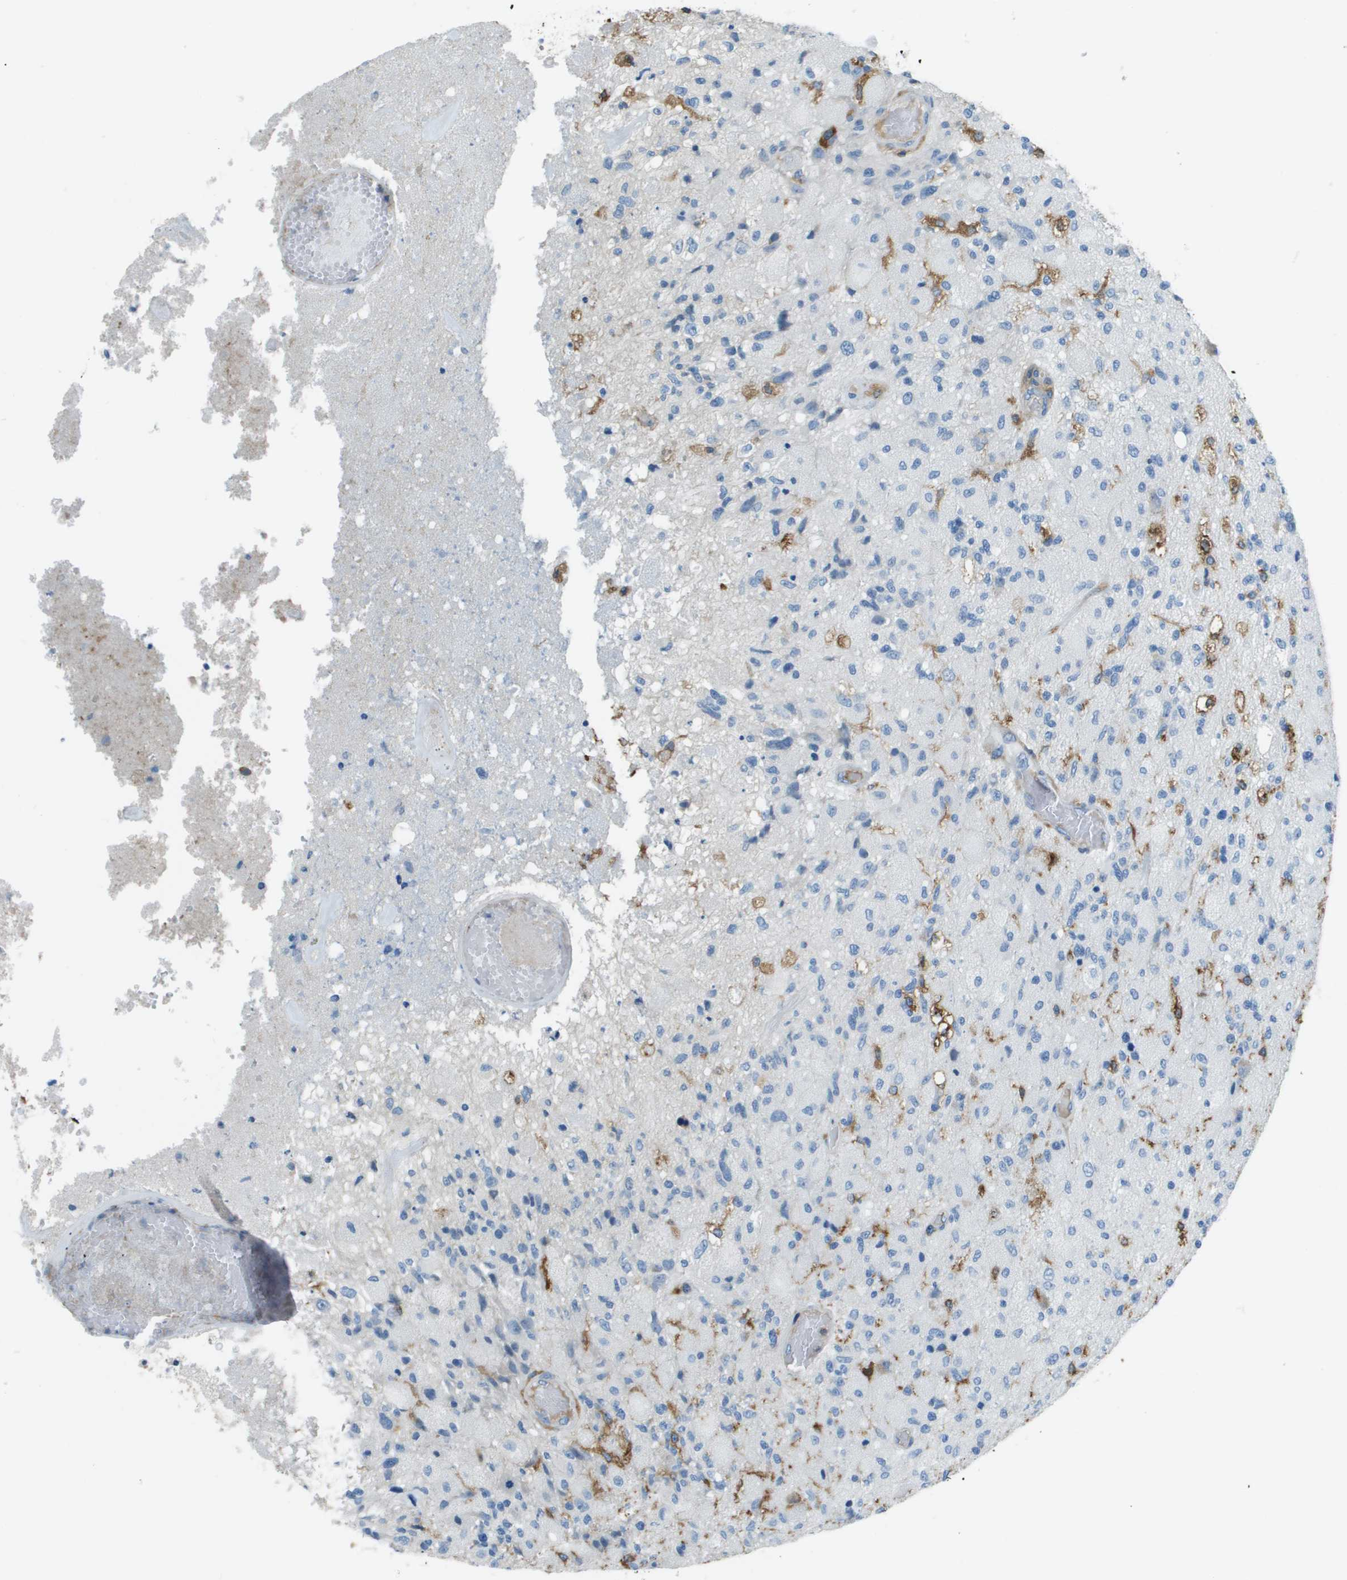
{"staining": {"intensity": "strong", "quantity": "<25%", "location": "cytoplasmic/membranous"}, "tissue": "glioma", "cell_type": "Tumor cells", "image_type": "cancer", "snomed": [{"axis": "morphology", "description": "Normal tissue, NOS"}, {"axis": "morphology", "description": "Glioma, malignant, High grade"}, {"axis": "topography", "description": "Cerebral cortex"}], "caption": "There is medium levels of strong cytoplasmic/membranous staining in tumor cells of glioma, as demonstrated by immunohistochemical staining (brown color).", "gene": "APBB1IP", "patient": {"sex": "male", "age": 77}}